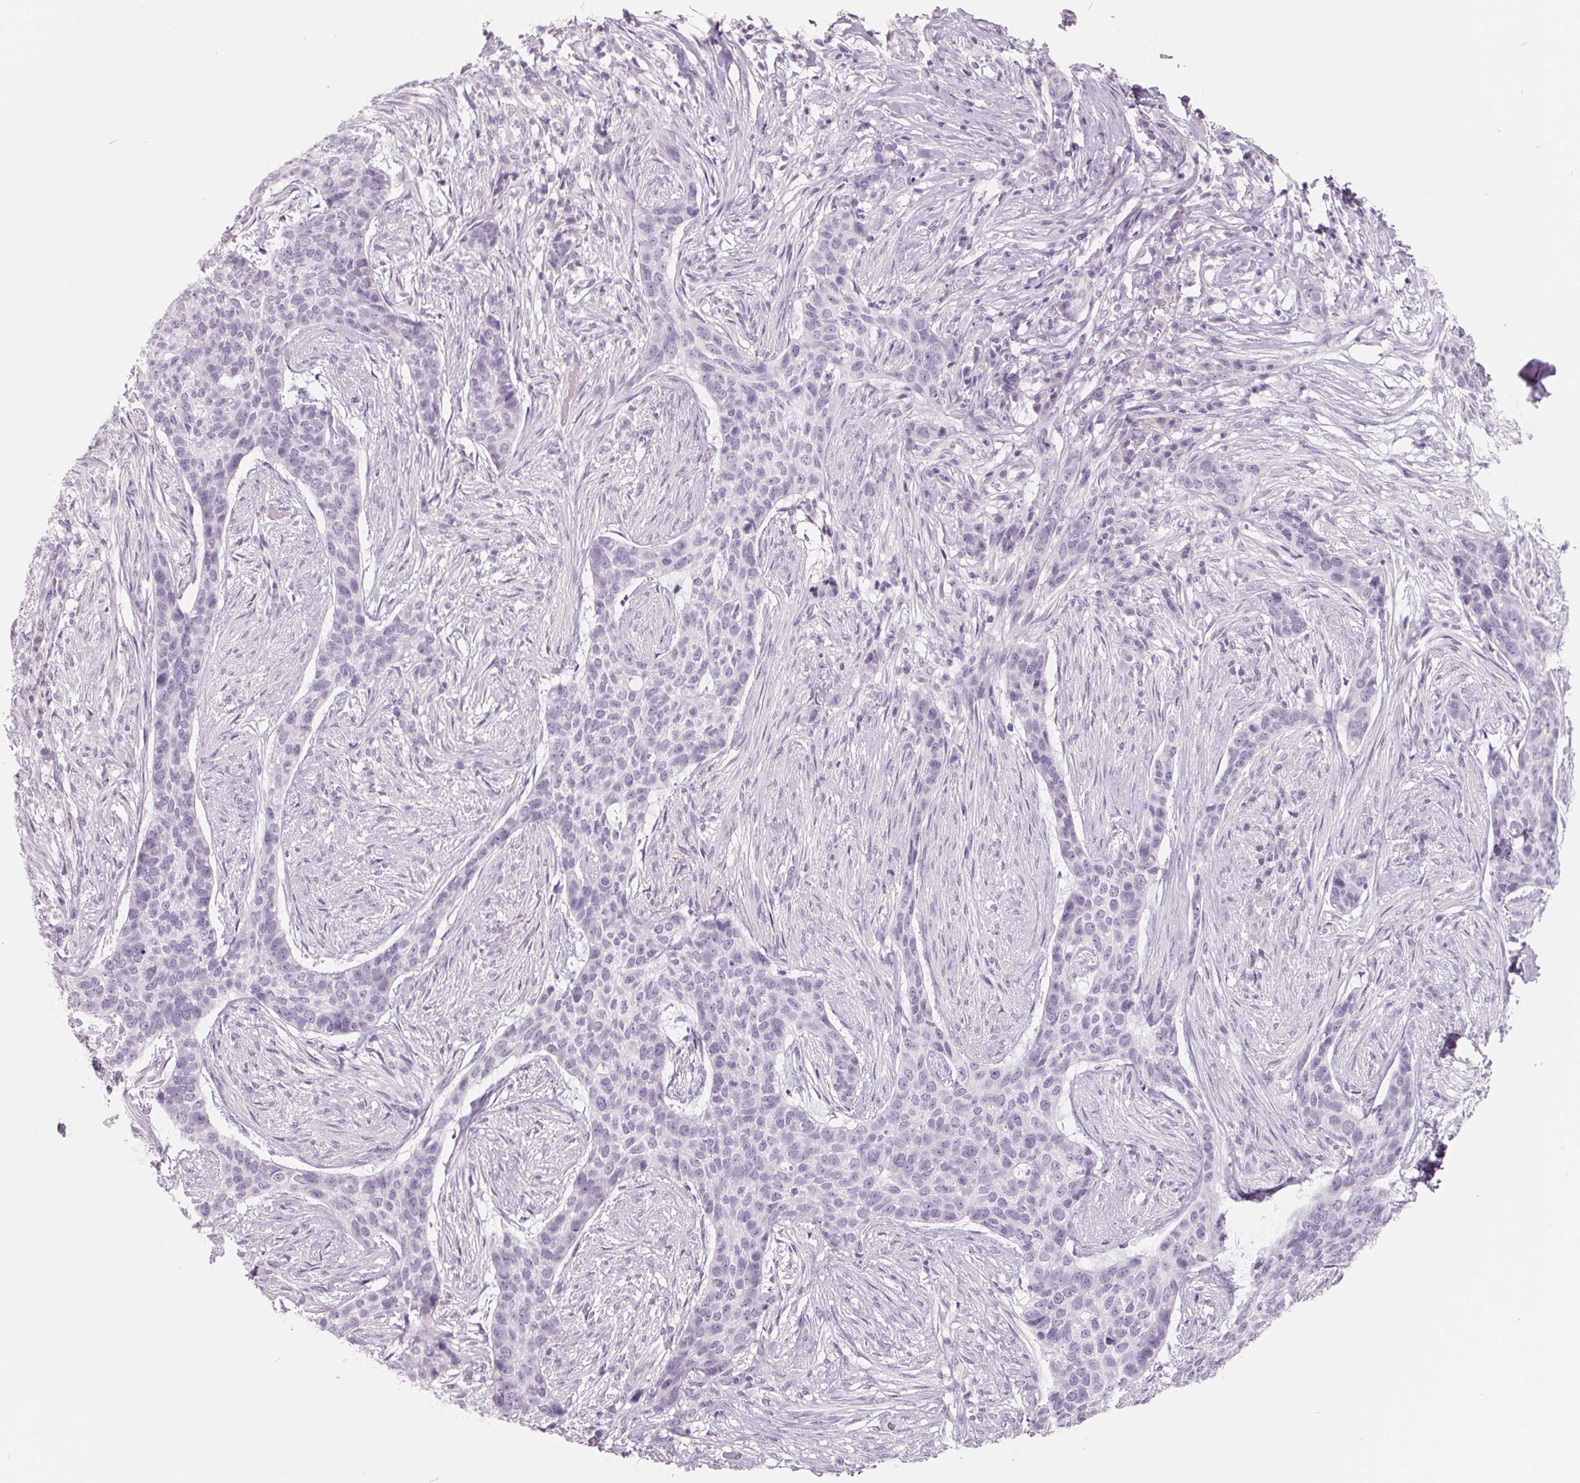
{"staining": {"intensity": "negative", "quantity": "none", "location": "none"}, "tissue": "skin cancer", "cell_type": "Tumor cells", "image_type": "cancer", "snomed": [{"axis": "morphology", "description": "Basal cell carcinoma"}, {"axis": "topography", "description": "Skin"}], "caption": "Skin basal cell carcinoma was stained to show a protein in brown. There is no significant expression in tumor cells.", "gene": "FTCD", "patient": {"sex": "female", "age": 69}}